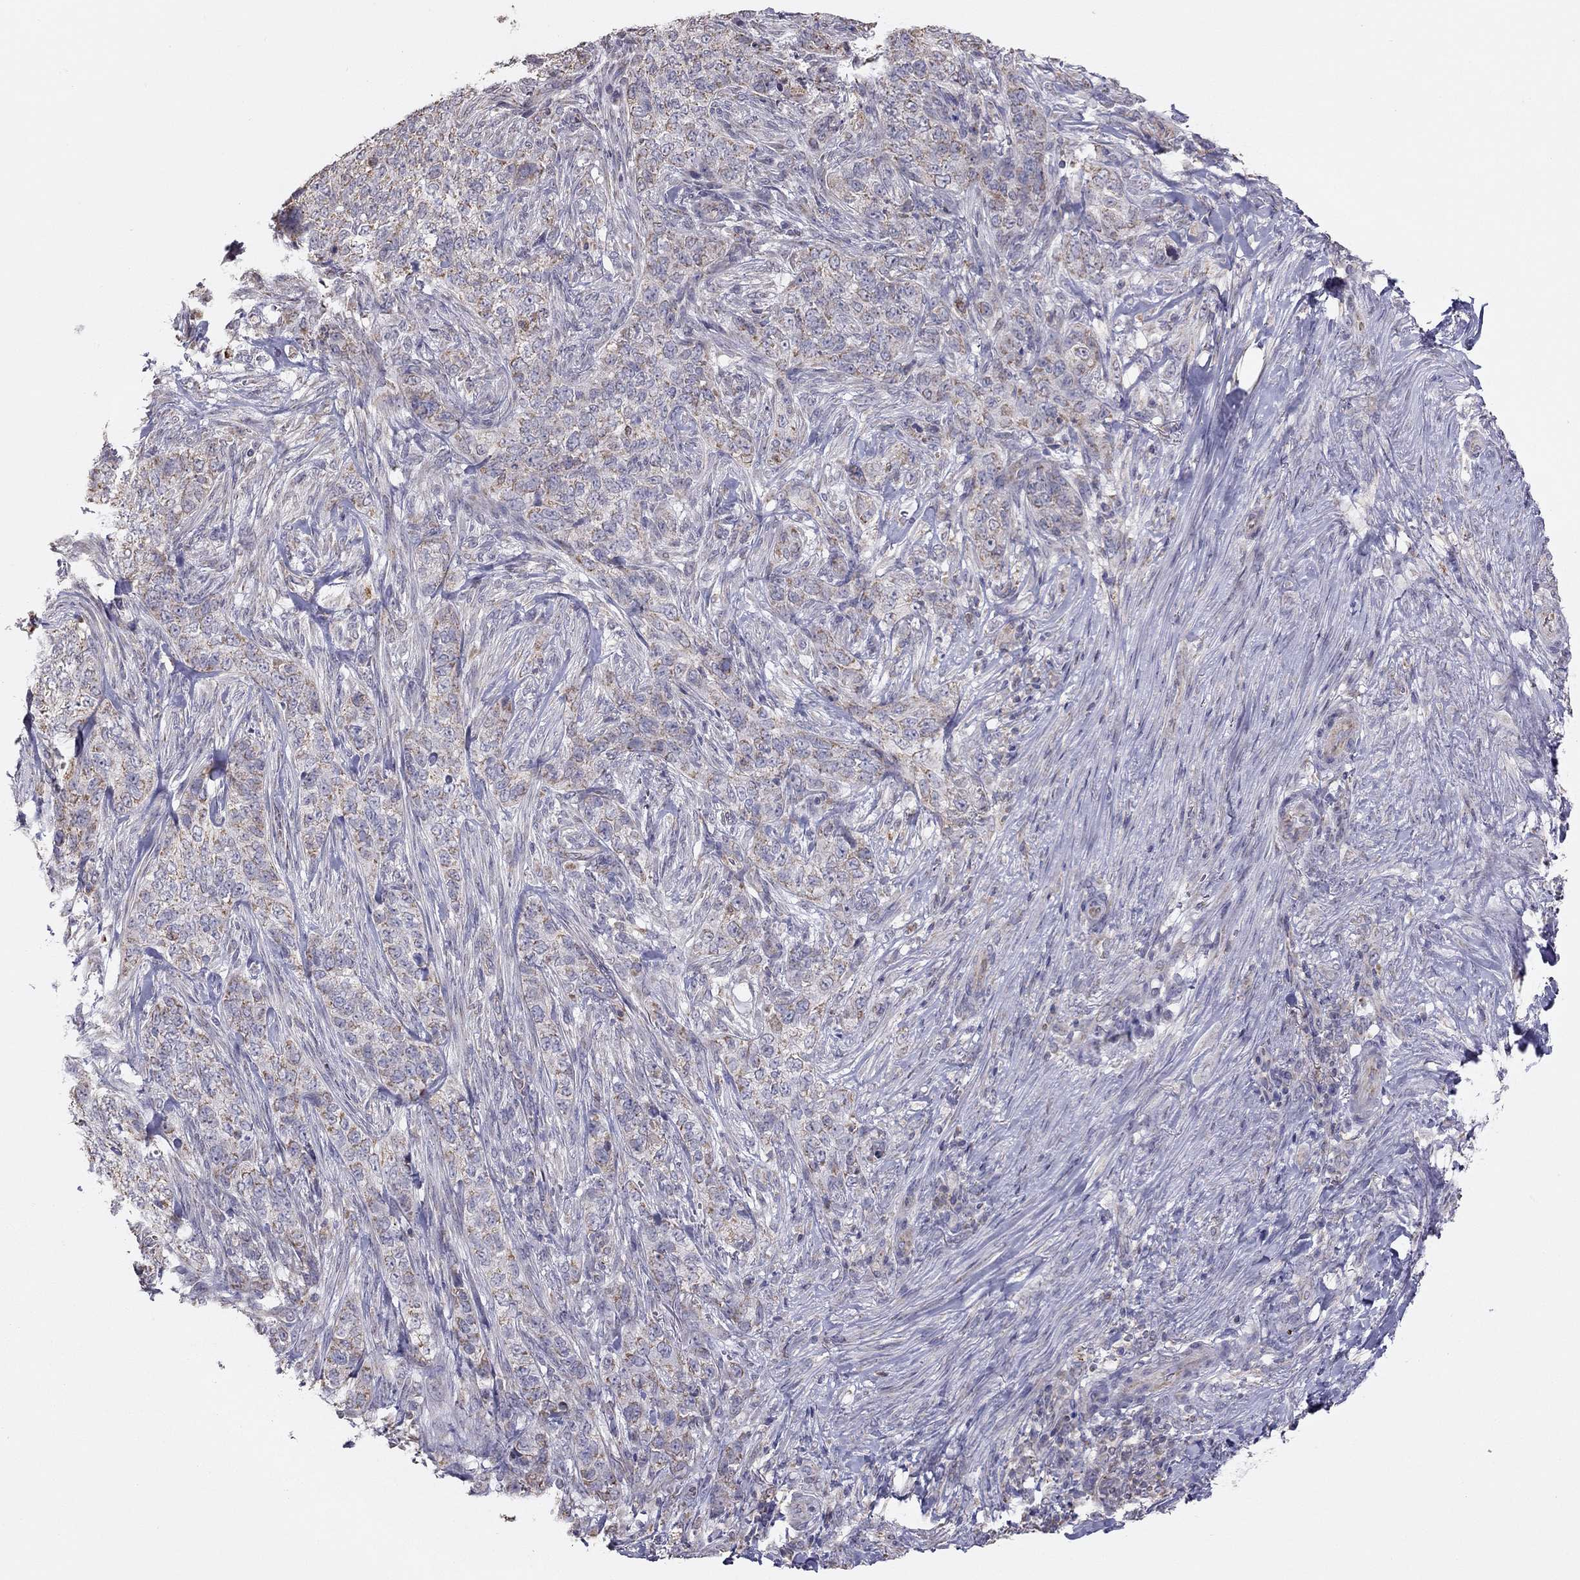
{"staining": {"intensity": "weak", "quantity": "25%-75%", "location": "cytoplasmic/membranous"}, "tissue": "skin cancer", "cell_type": "Tumor cells", "image_type": "cancer", "snomed": [{"axis": "morphology", "description": "Basal cell carcinoma"}, {"axis": "topography", "description": "Skin"}], "caption": "Protein expression analysis of human basal cell carcinoma (skin) reveals weak cytoplasmic/membranous staining in about 25%-75% of tumor cells. Immunohistochemistry (ihc) stains the protein in brown and the nuclei are stained blue.", "gene": "LRIT3", "patient": {"sex": "female", "age": 69}}